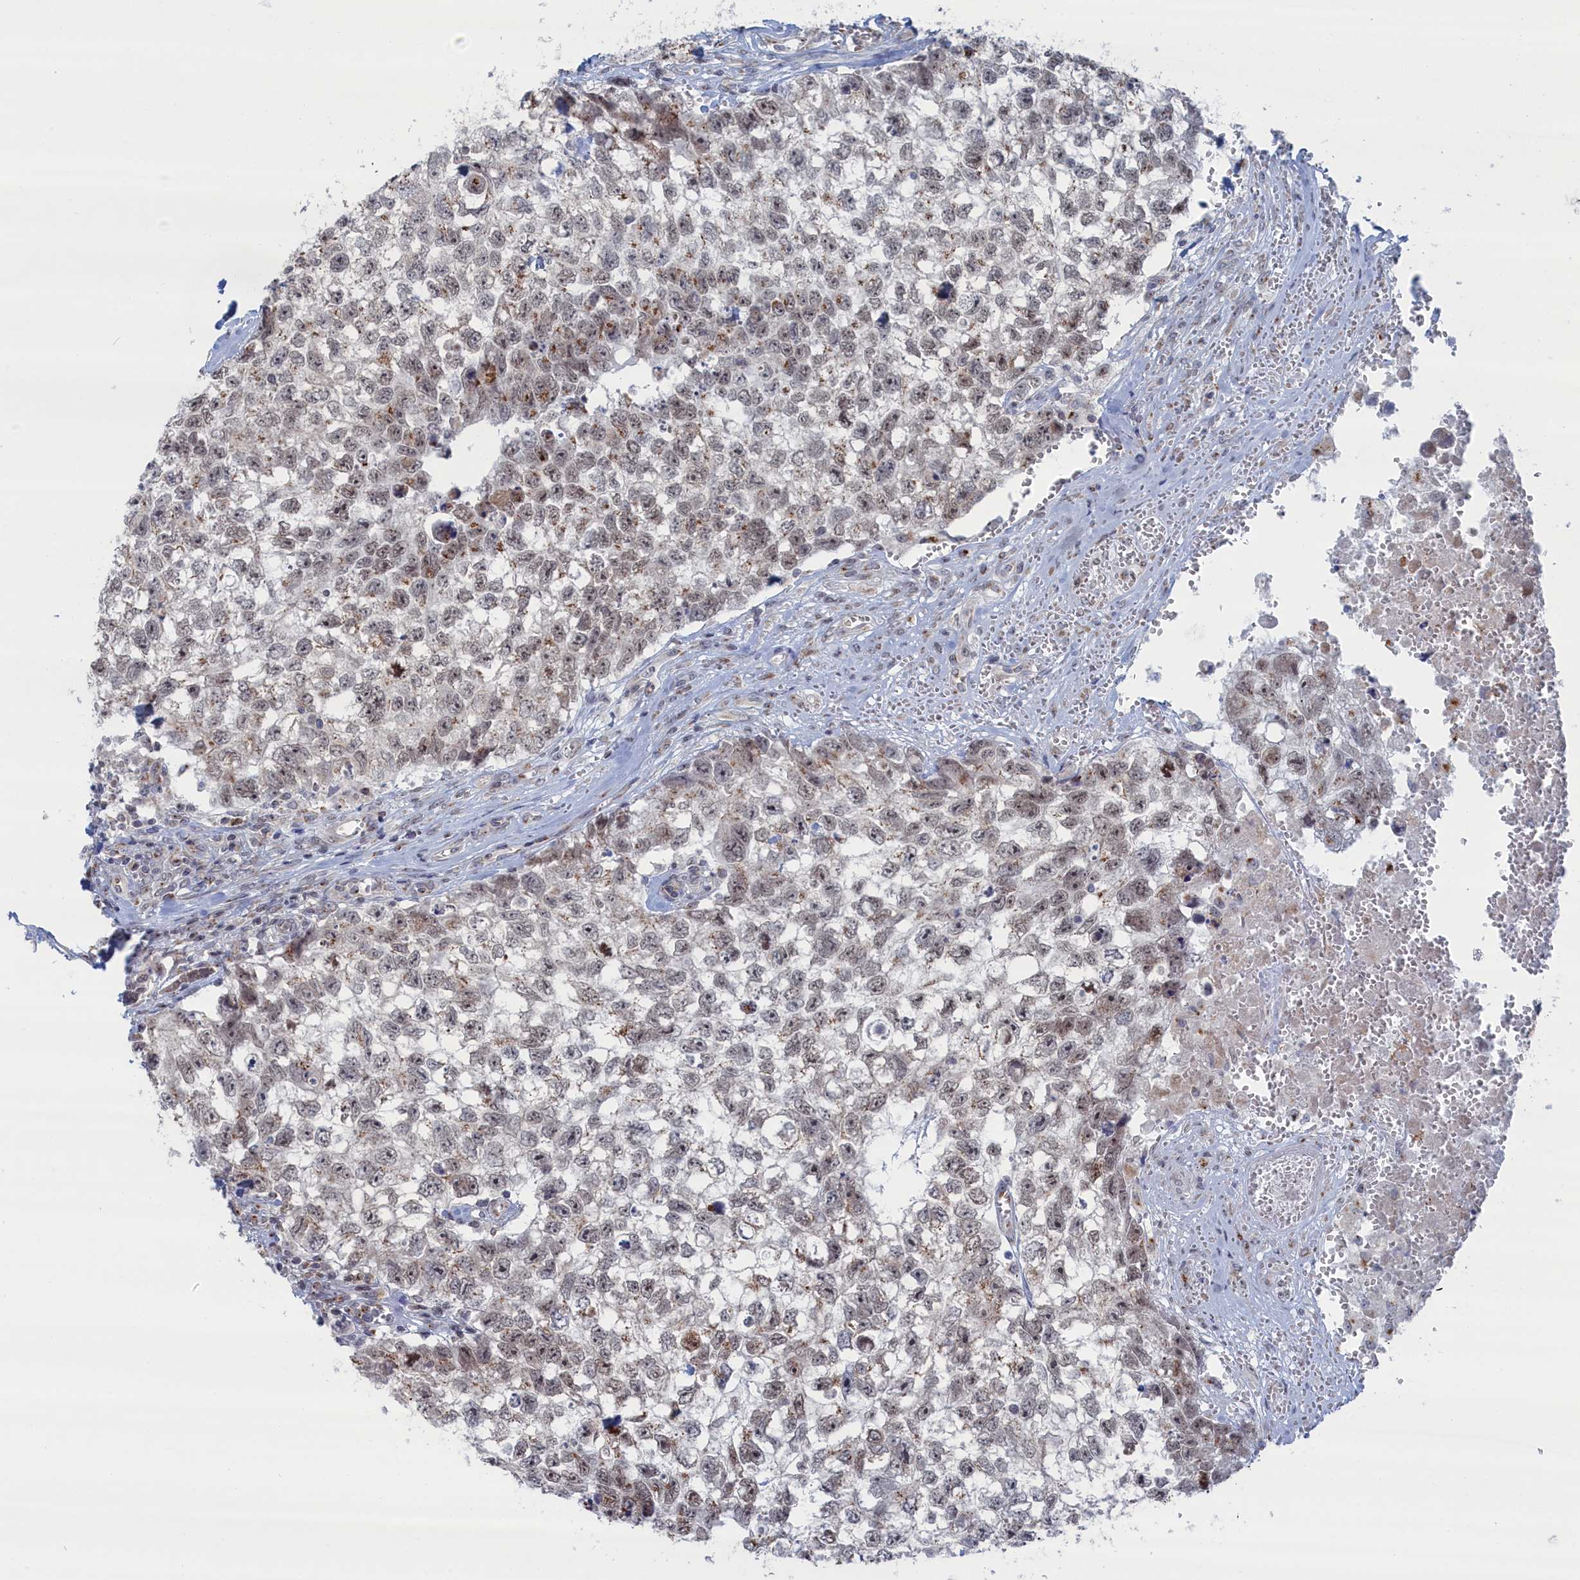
{"staining": {"intensity": "moderate", "quantity": "<25%", "location": "cytoplasmic/membranous,nuclear"}, "tissue": "testis cancer", "cell_type": "Tumor cells", "image_type": "cancer", "snomed": [{"axis": "morphology", "description": "Seminoma, NOS"}, {"axis": "morphology", "description": "Carcinoma, Embryonal, NOS"}, {"axis": "topography", "description": "Testis"}], "caption": "DAB immunohistochemical staining of human testis cancer (seminoma) reveals moderate cytoplasmic/membranous and nuclear protein positivity in about <25% of tumor cells.", "gene": "IRX1", "patient": {"sex": "male", "age": 29}}